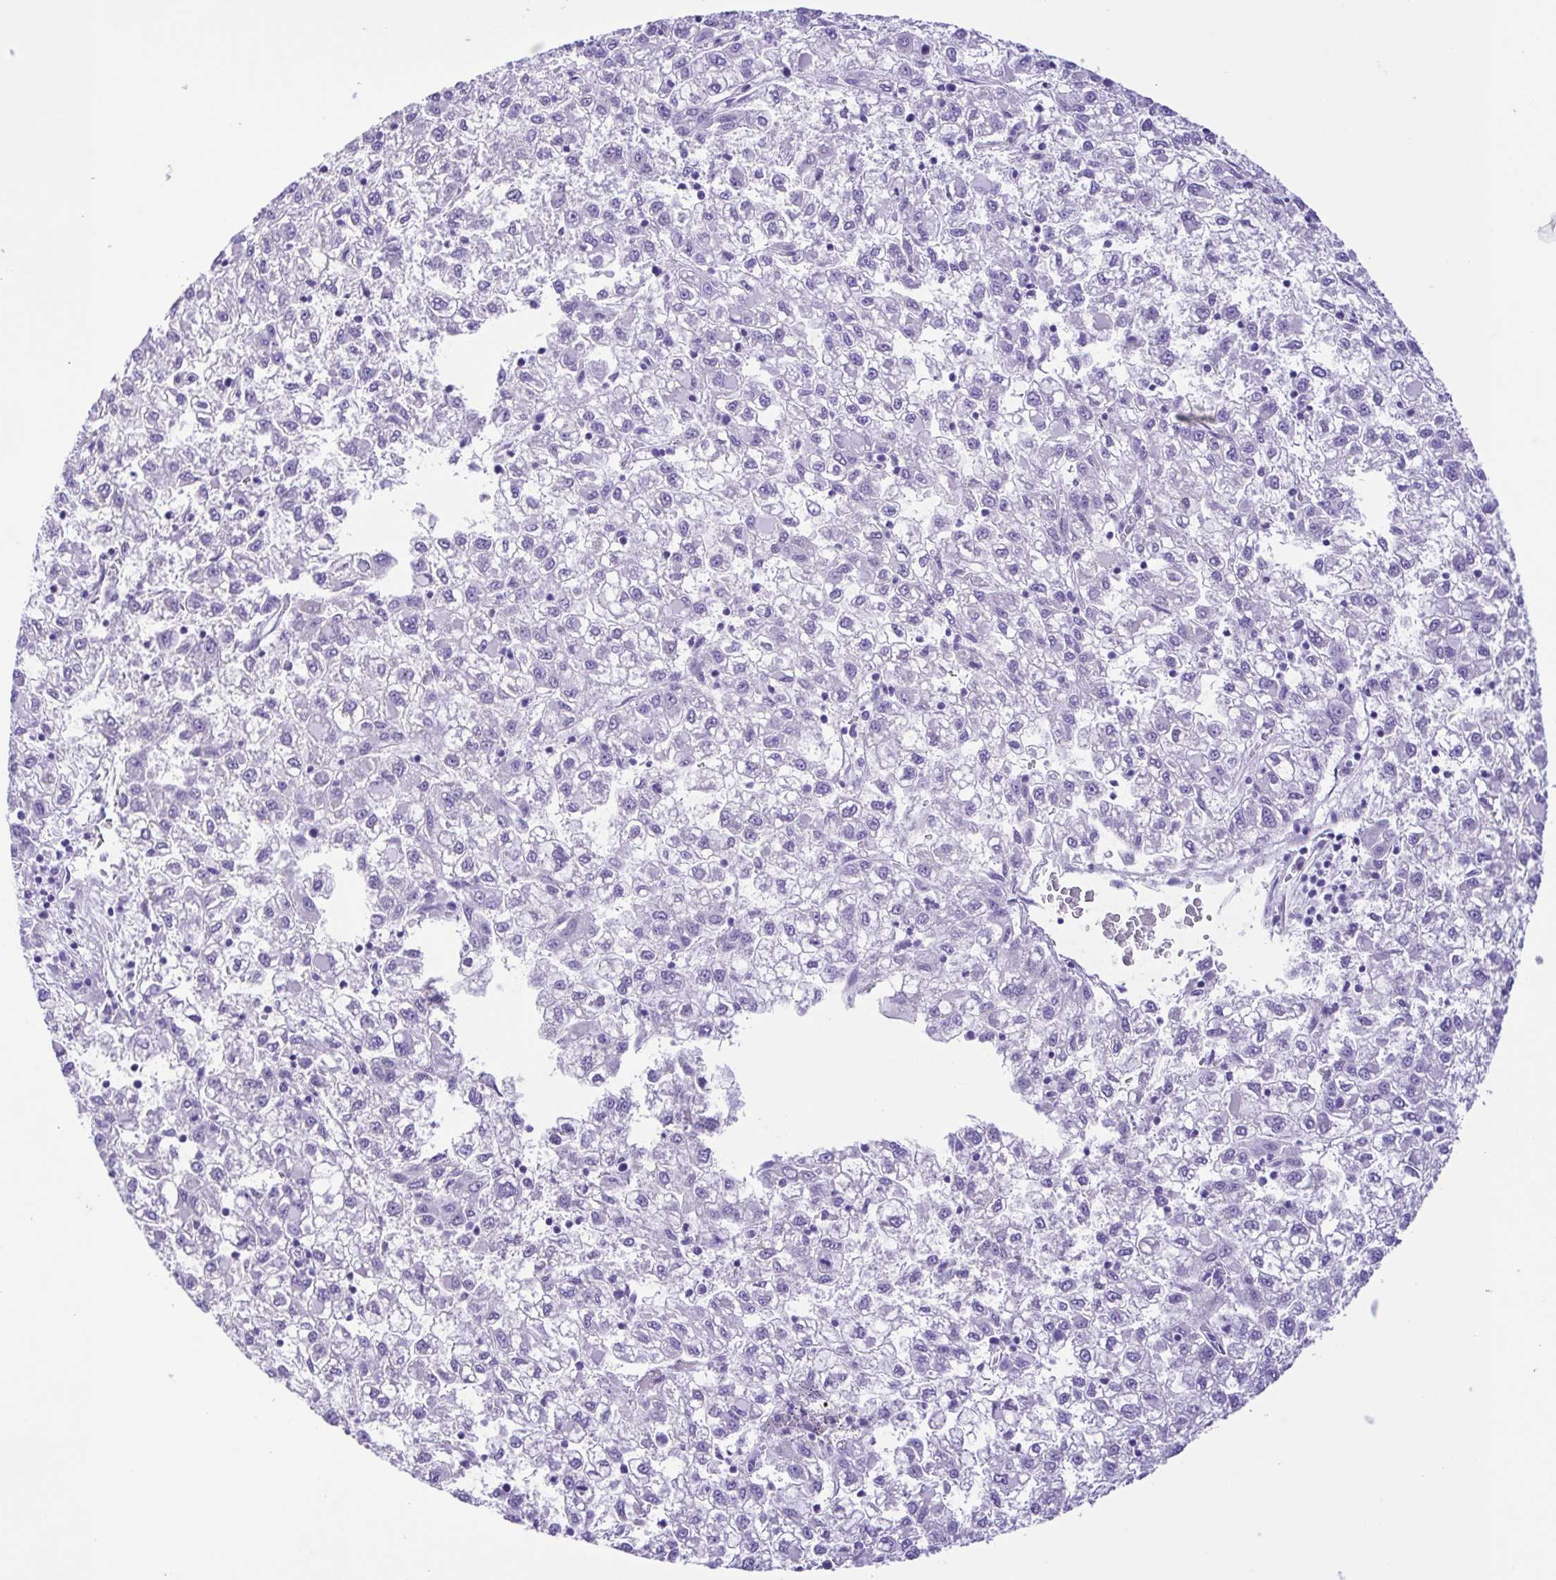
{"staining": {"intensity": "negative", "quantity": "none", "location": "none"}, "tissue": "liver cancer", "cell_type": "Tumor cells", "image_type": "cancer", "snomed": [{"axis": "morphology", "description": "Carcinoma, Hepatocellular, NOS"}, {"axis": "topography", "description": "Liver"}], "caption": "Immunohistochemical staining of human liver cancer (hepatocellular carcinoma) displays no significant expression in tumor cells.", "gene": "ISM2", "patient": {"sex": "male", "age": 40}}